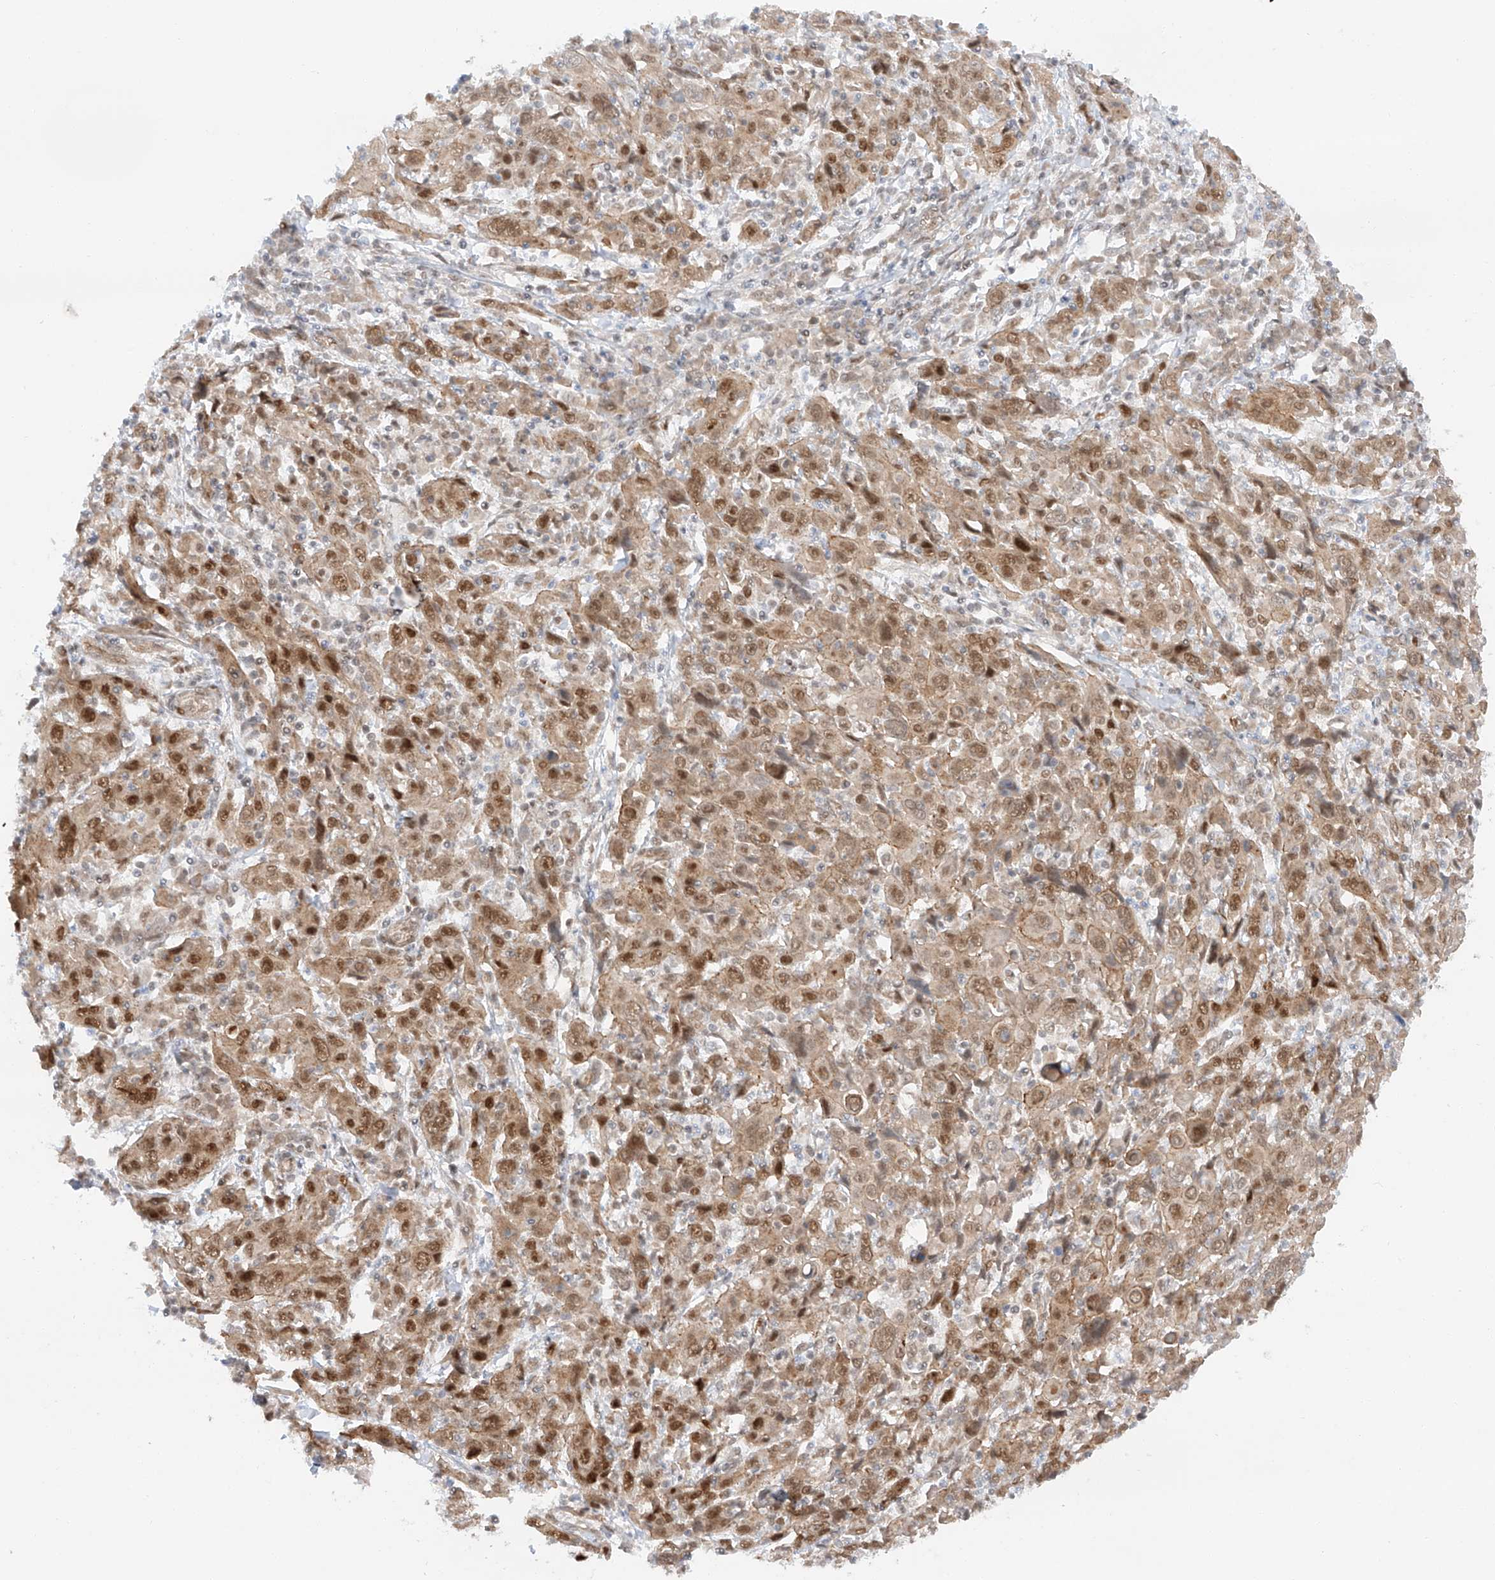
{"staining": {"intensity": "moderate", "quantity": ">75%", "location": "cytoplasmic/membranous,nuclear"}, "tissue": "cervical cancer", "cell_type": "Tumor cells", "image_type": "cancer", "snomed": [{"axis": "morphology", "description": "Squamous cell carcinoma, NOS"}, {"axis": "topography", "description": "Cervix"}], "caption": "A histopathology image showing moderate cytoplasmic/membranous and nuclear positivity in approximately >75% of tumor cells in cervical squamous cell carcinoma, as visualized by brown immunohistochemical staining.", "gene": "POGK", "patient": {"sex": "female", "age": 46}}